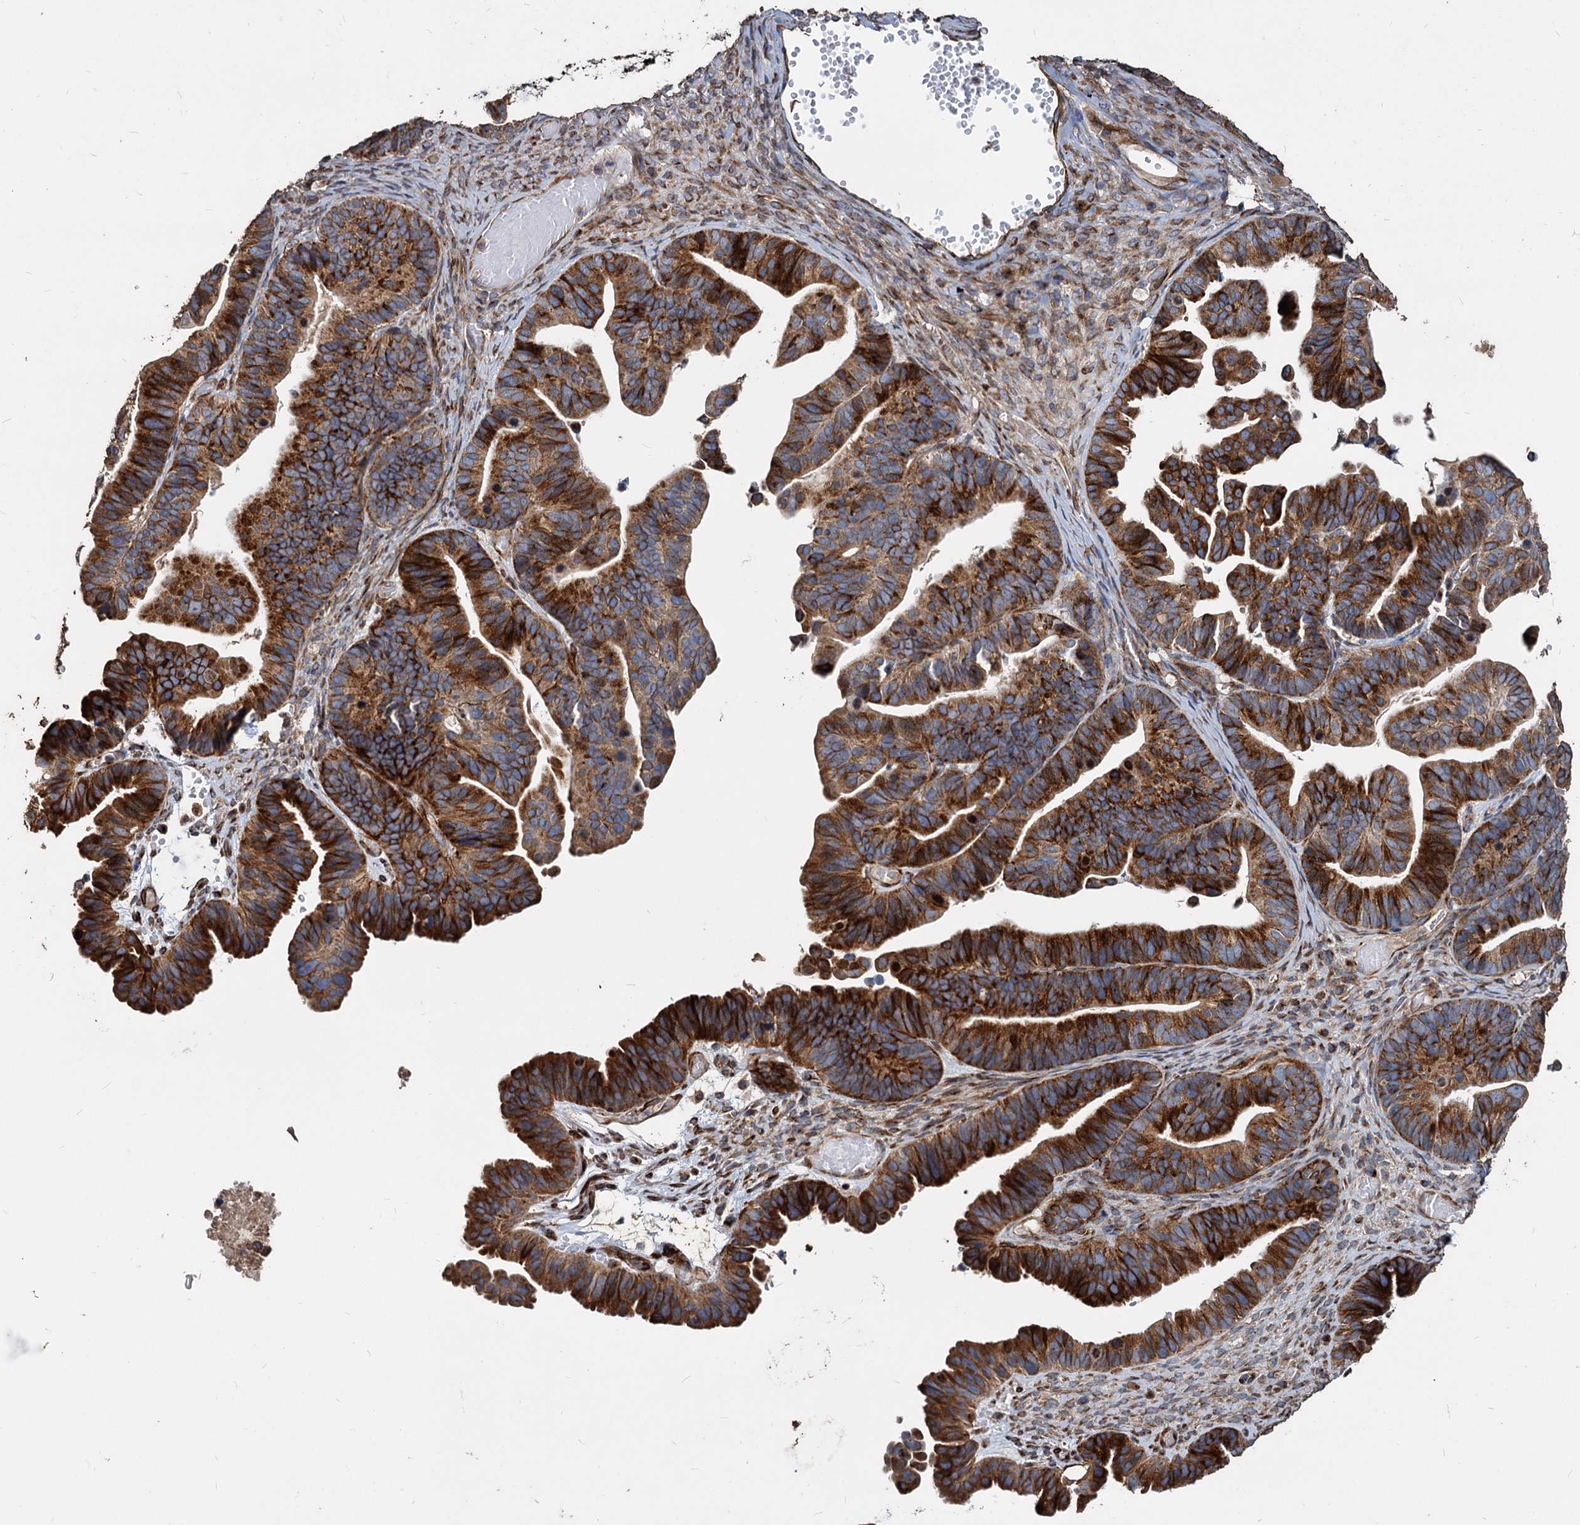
{"staining": {"intensity": "strong", "quantity": ">75%", "location": "cytoplasmic/membranous"}, "tissue": "ovarian cancer", "cell_type": "Tumor cells", "image_type": "cancer", "snomed": [{"axis": "morphology", "description": "Cystadenocarcinoma, serous, NOS"}, {"axis": "topography", "description": "Ovary"}], "caption": "IHC histopathology image of neoplastic tissue: human ovarian serous cystadenocarcinoma stained using IHC displays high levels of strong protein expression localized specifically in the cytoplasmic/membranous of tumor cells, appearing as a cytoplasmic/membranous brown color.", "gene": "DEPDC4", "patient": {"sex": "female", "age": 56}}